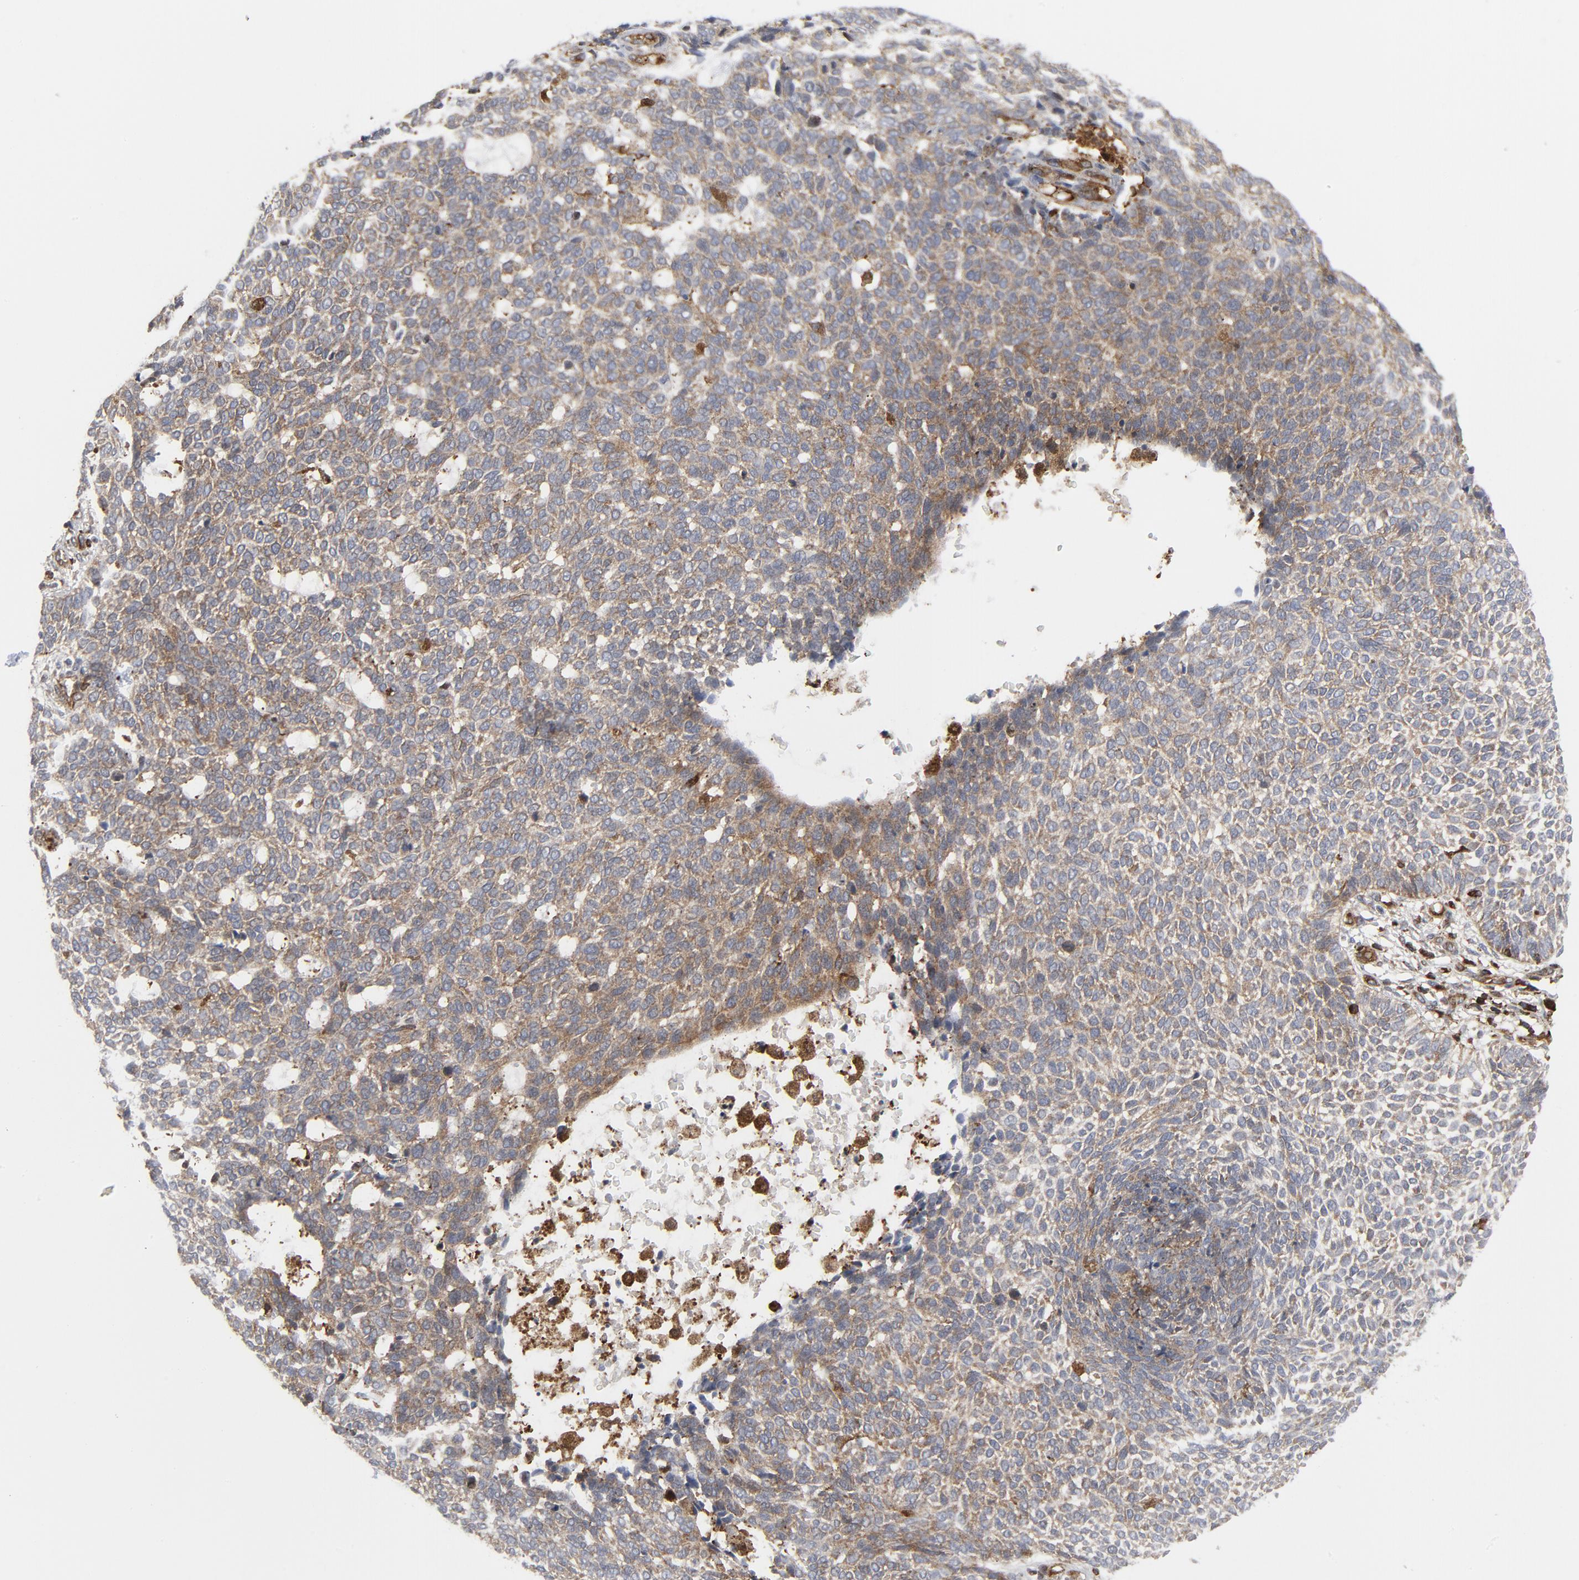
{"staining": {"intensity": "weak", "quantity": ">75%", "location": "cytoplasmic/membranous"}, "tissue": "skin cancer", "cell_type": "Tumor cells", "image_type": "cancer", "snomed": [{"axis": "morphology", "description": "Normal tissue, NOS"}, {"axis": "morphology", "description": "Basal cell carcinoma"}, {"axis": "topography", "description": "Skin"}], "caption": "A photomicrograph of human basal cell carcinoma (skin) stained for a protein shows weak cytoplasmic/membranous brown staining in tumor cells.", "gene": "YES1", "patient": {"sex": "male", "age": 87}}